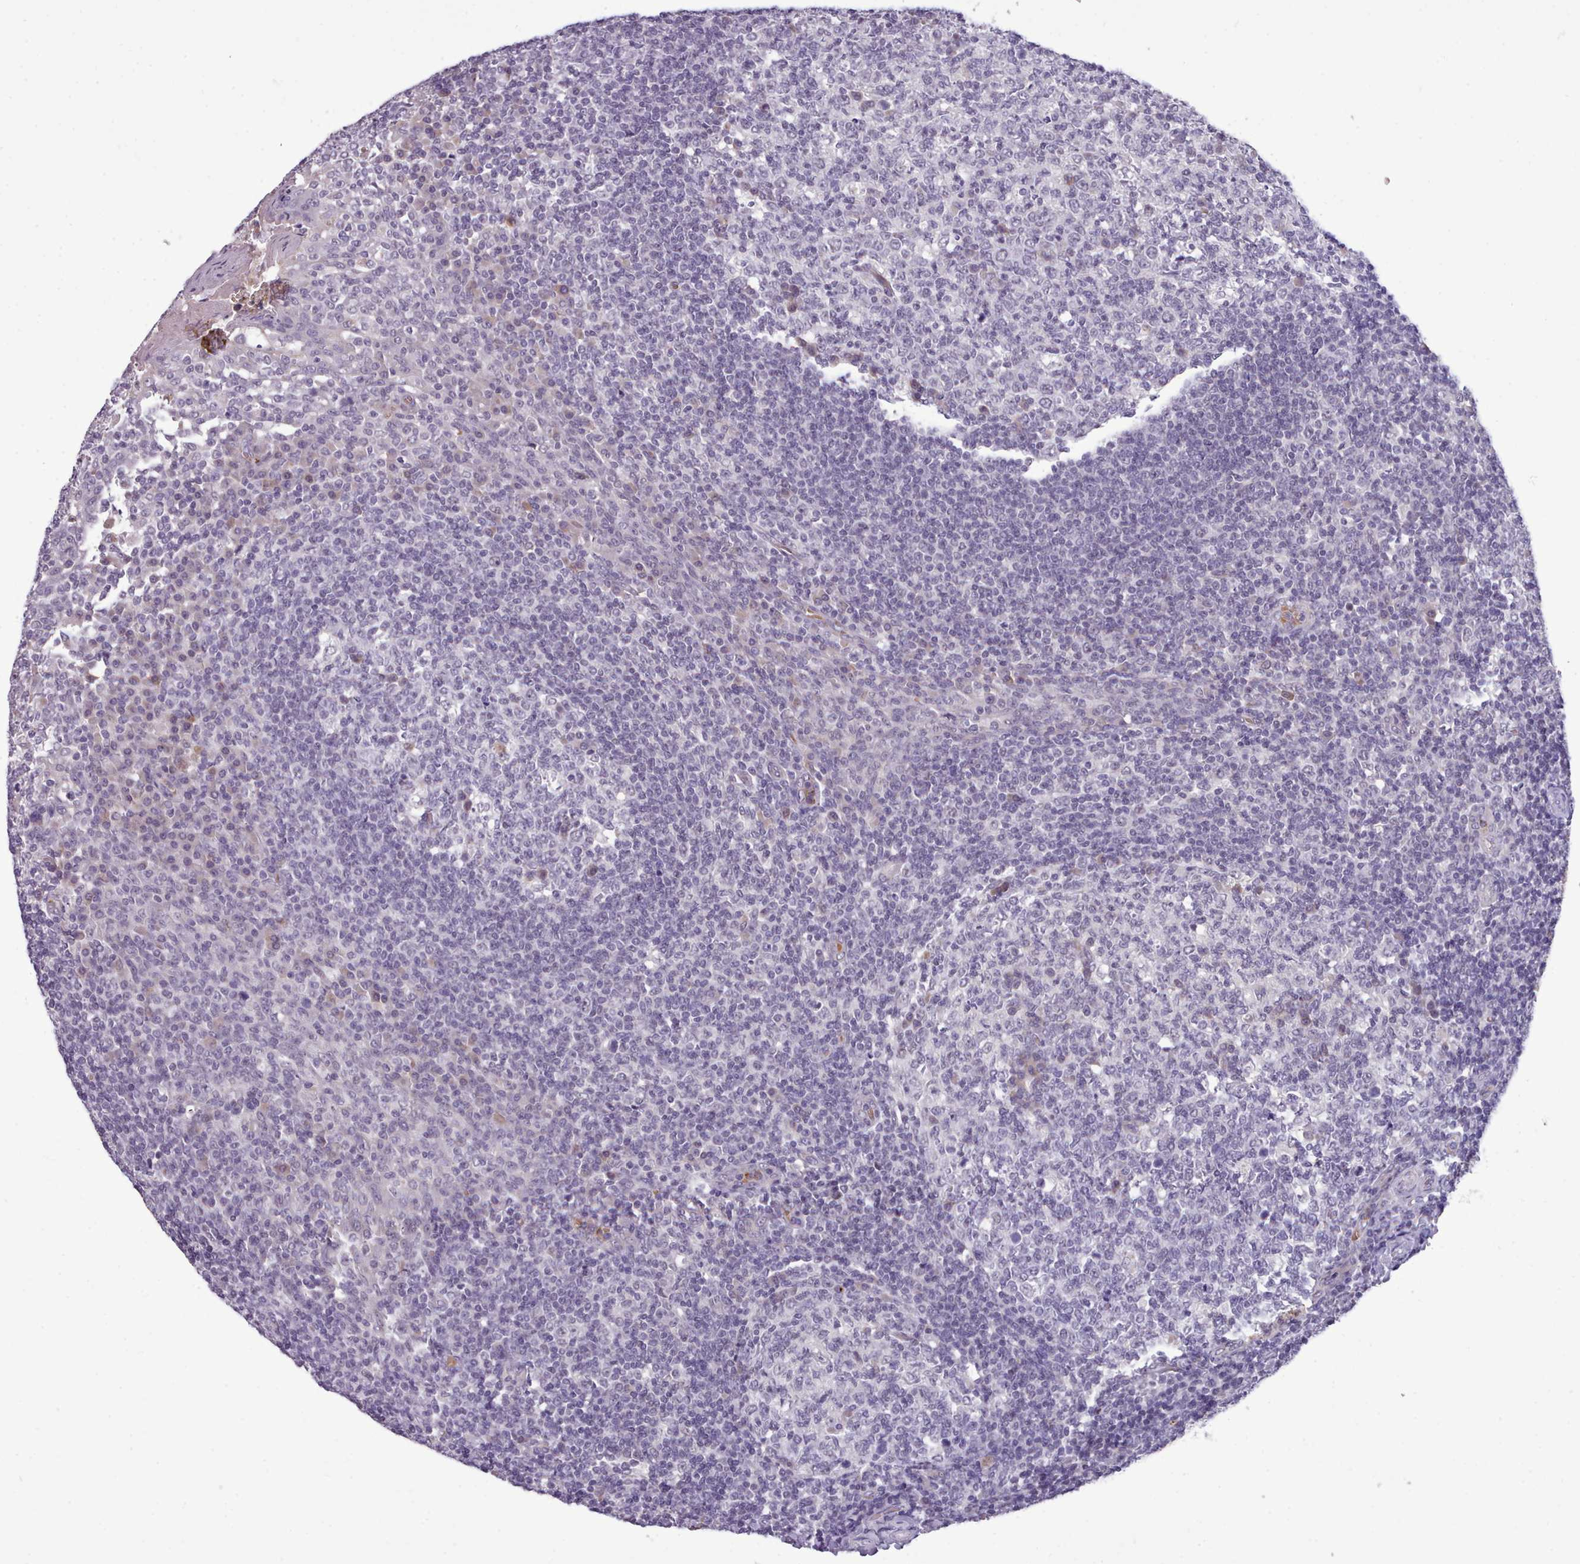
{"staining": {"intensity": "negative", "quantity": "none", "location": "none"}, "tissue": "tonsil", "cell_type": "Germinal center cells", "image_type": "normal", "snomed": [{"axis": "morphology", "description": "Normal tissue, NOS"}, {"axis": "topography", "description": "Tonsil"}], "caption": "DAB immunohistochemical staining of normal tonsil shows no significant positivity in germinal center cells. Brightfield microscopy of immunohistochemistry stained with DAB (3,3'-diaminobenzidine) (brown) and hematoxylin (blue), captured at high magnification.", "gene": "KCTD16", "patient": {"sex": "female", "age": 19}}